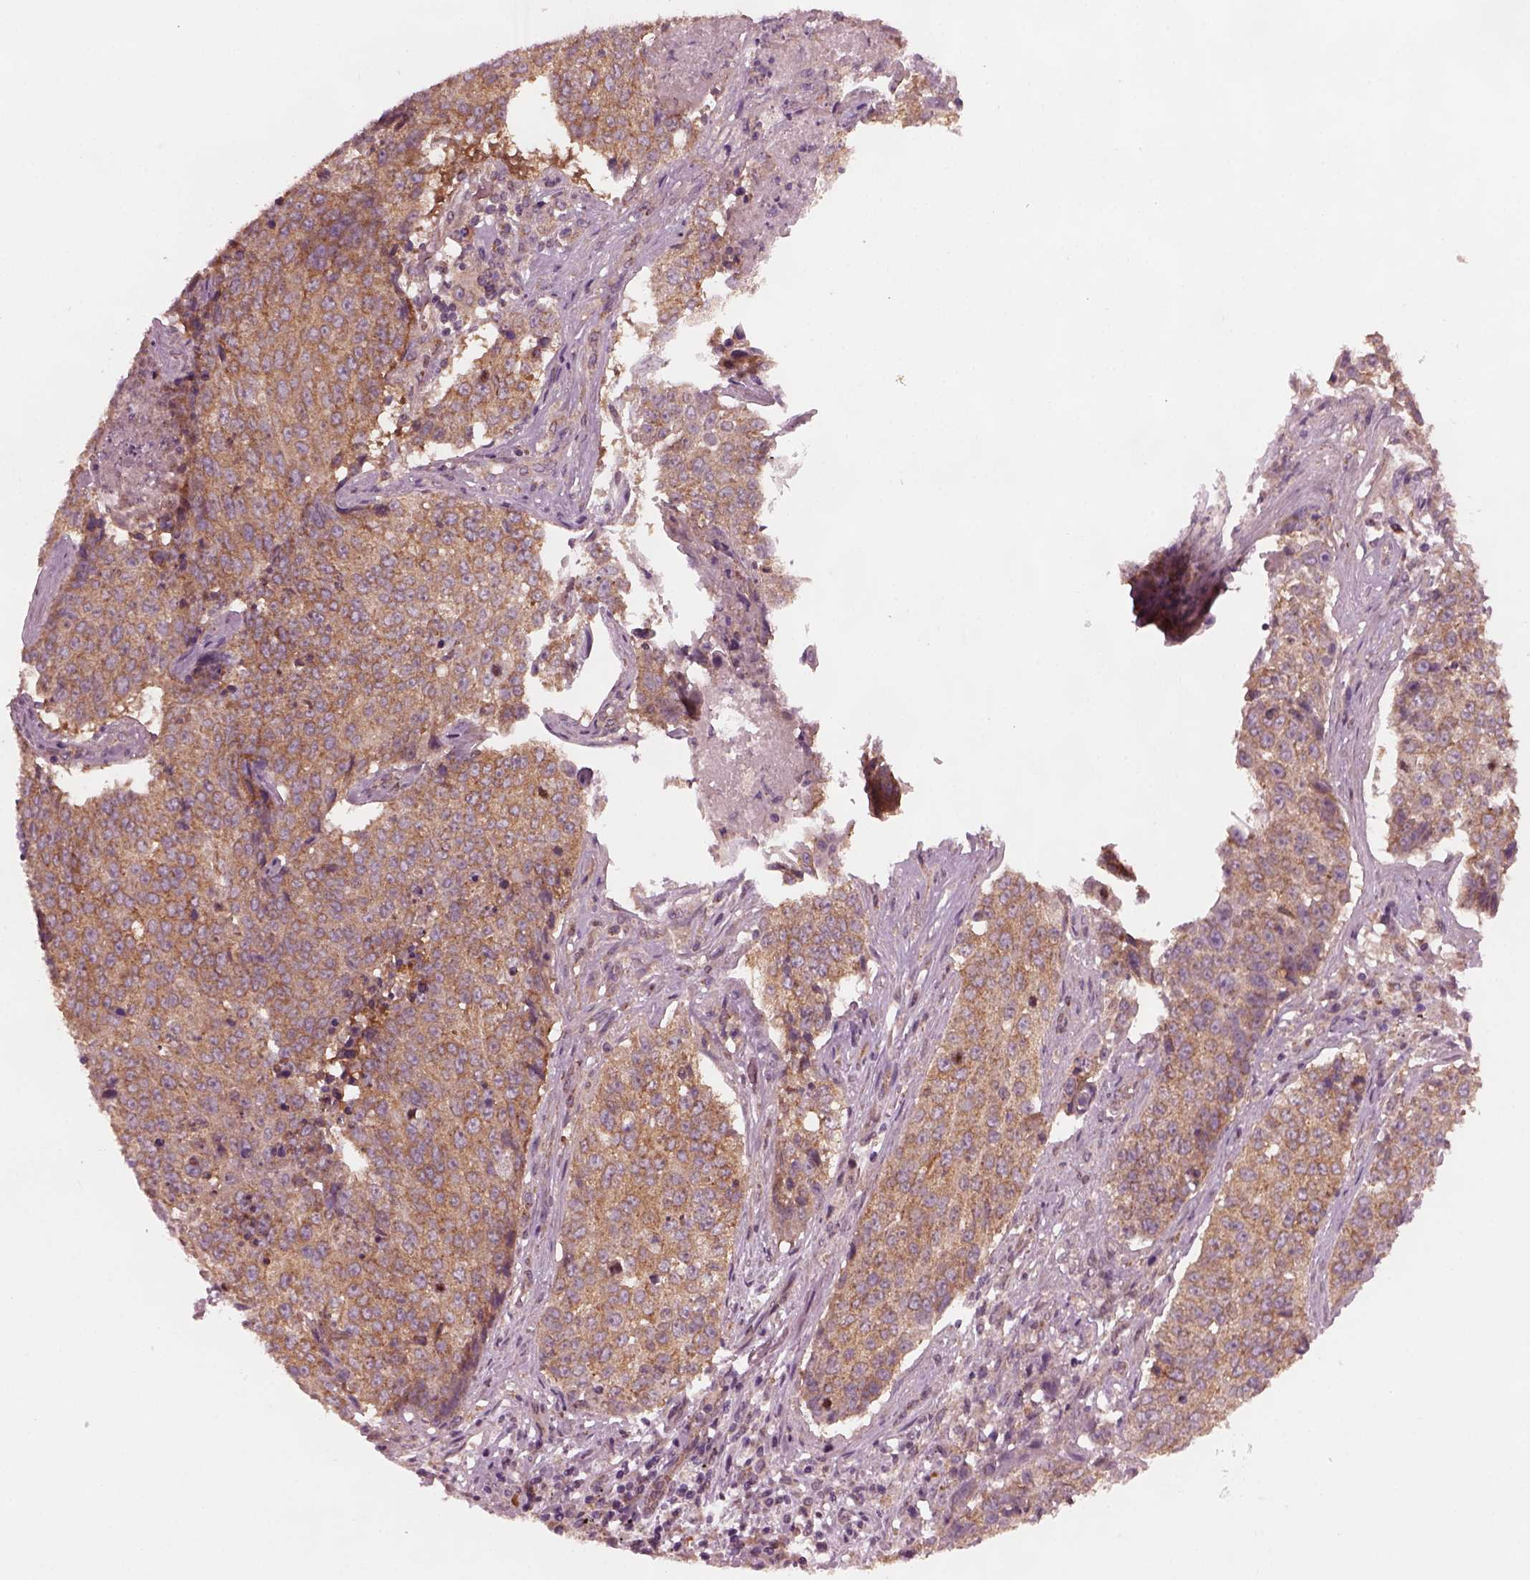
{"staining": {"intensity": "moderate", "quantity": ">75%", "location": "cytoplasmic/membranous"}, "tissue": "lung cancer", "cell_type": "Tumor cells", "image_type": "cancer", "snomed": [{"axis": "morphology", "description": "Normal tissue, NOS"}, {"axis": "morphology", "description": "Squamous cell carcinoma, NOS"}, {"axis": "topography", "description": "Bronchus"}, {"axis": "topography", "description": "Lung"}], "caption": "Immunohistochemical staining of lung squamous cell carcinoma displays moderate cytoplasmic/membranous protein staining in about >75% of tumor cells.", "gene": "TUBG1", "patient": {"sex": "male", "age": 64}}